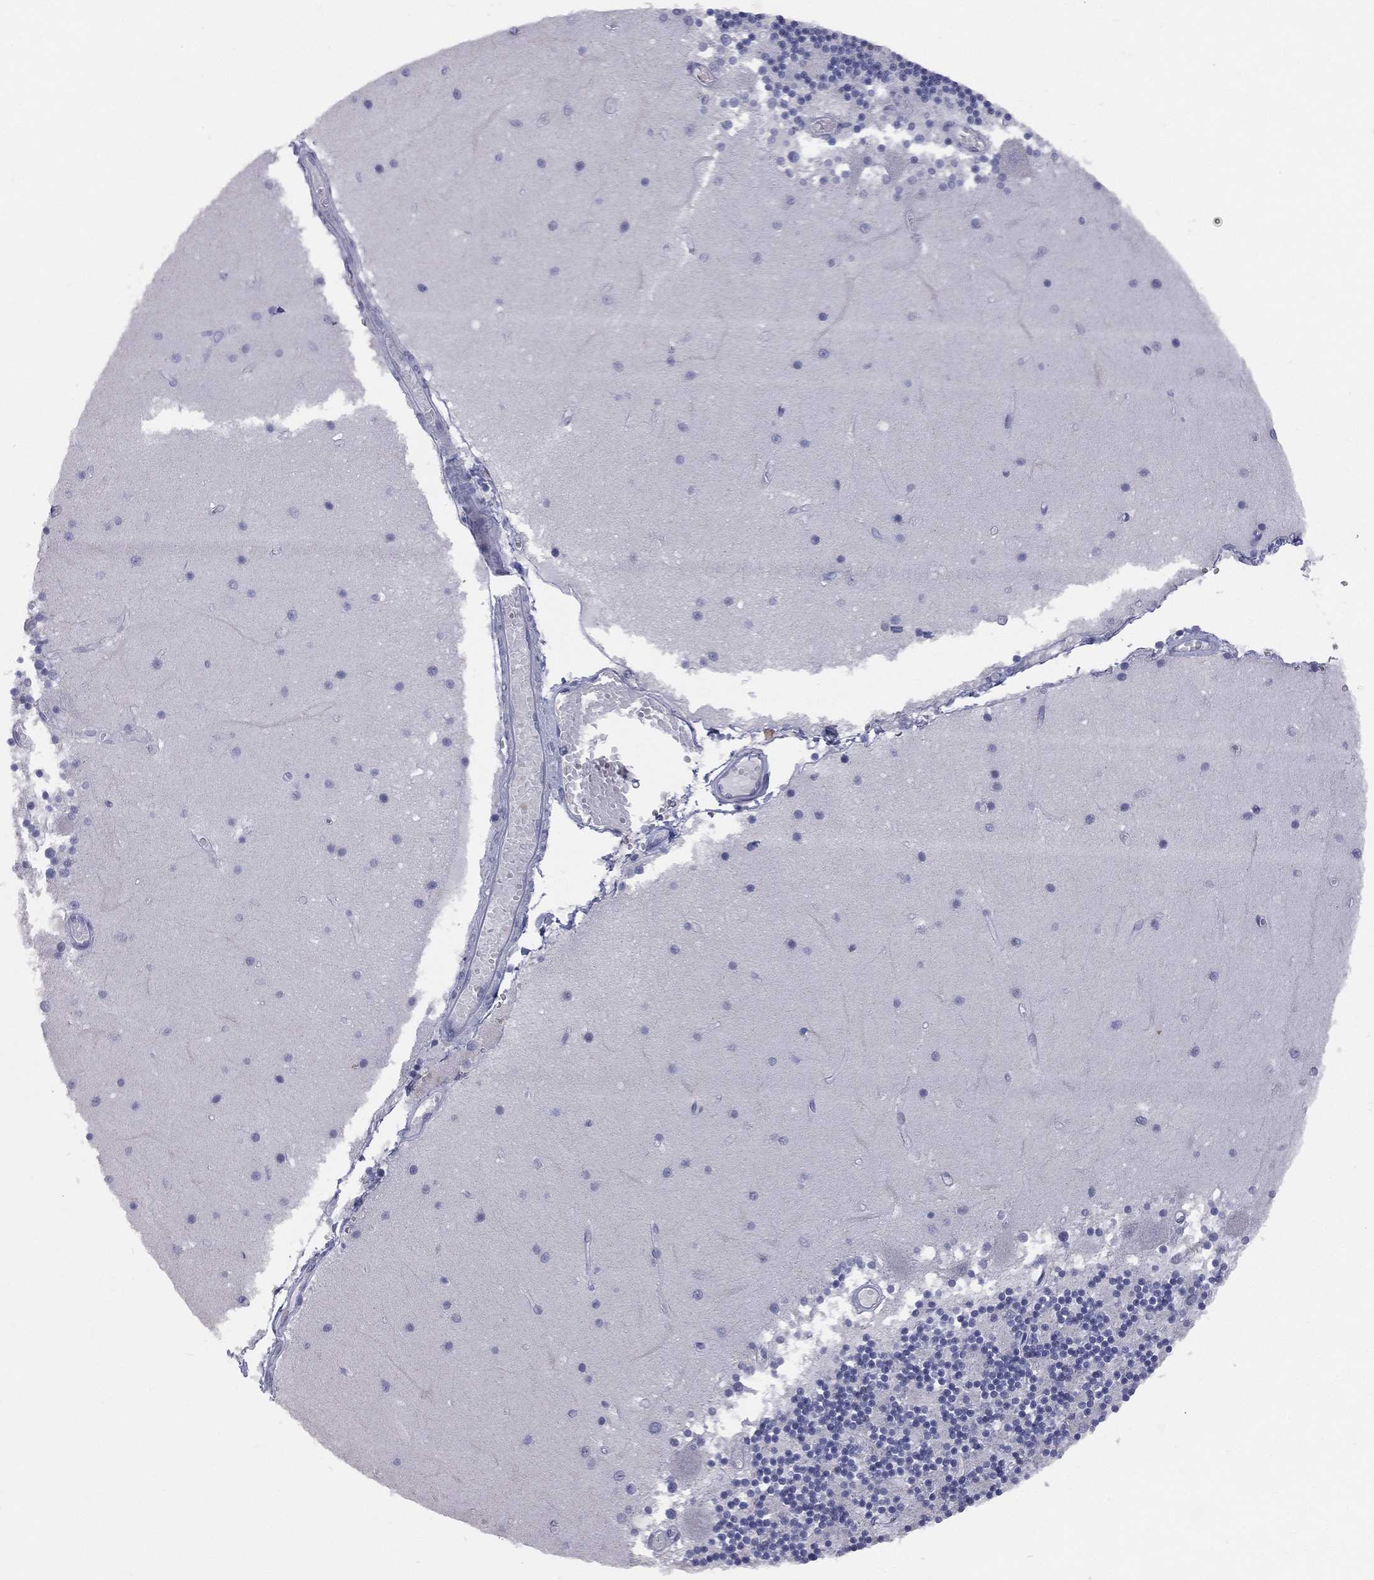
{"staining": {"intensity": "negative", "quantity": "none", "location": "none"}, "tissue": "cerebellum", "cell_type": "Cells in granular layer", "image_type": "normal", "snomed": [{"axis": "morphology", "description": "Normal tissue, NOS"}, {"axis": "topography", "description": "Cerebellum"}], "caption": "Micrograph shows no protein staining in cells in granular layer of normal cerebellum.", "gene": "DMKN", "patient": {"sex": "female", "age": 28}}